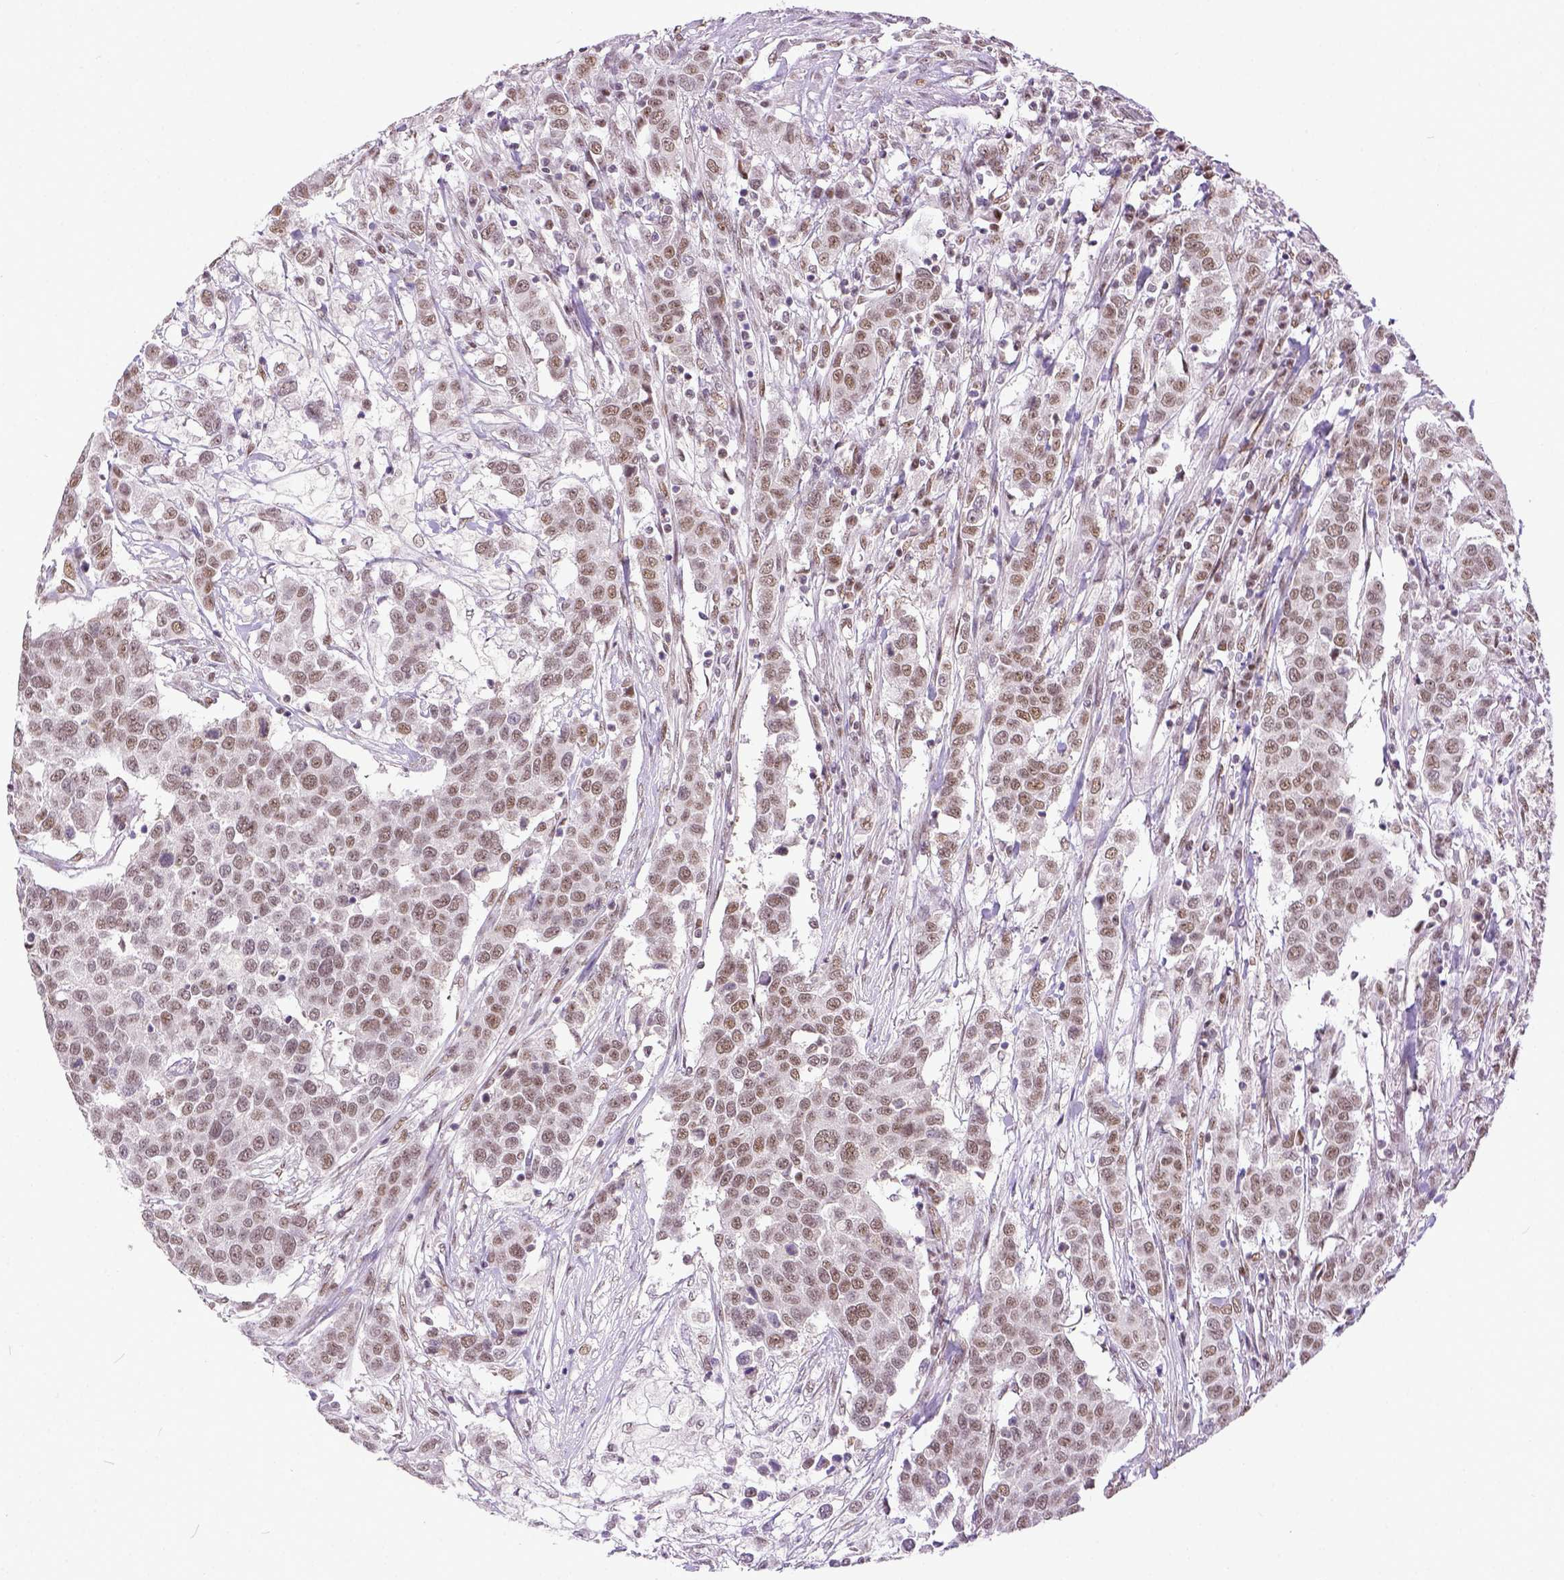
{"staining": {"intensity": "weak", "quantity": ">75%", "location": "nuclear"}, "tissue": "urothelial cancer", "cell_type": "Tumor cells", "image_type": "cancer", "snomed": [{"axis": "morphology", "description": "Urothelial carcinoma, High grade"}, {"axis": "topography", "description": "Urinary bladder"}], "caption": "Weak nuclear protein staining is appreciated in approximately >75% of tumor cells in urothelial carcinoma (high-grade).", "gene": "ERCC1", "patient": {"sex": "female", "age": 58}}